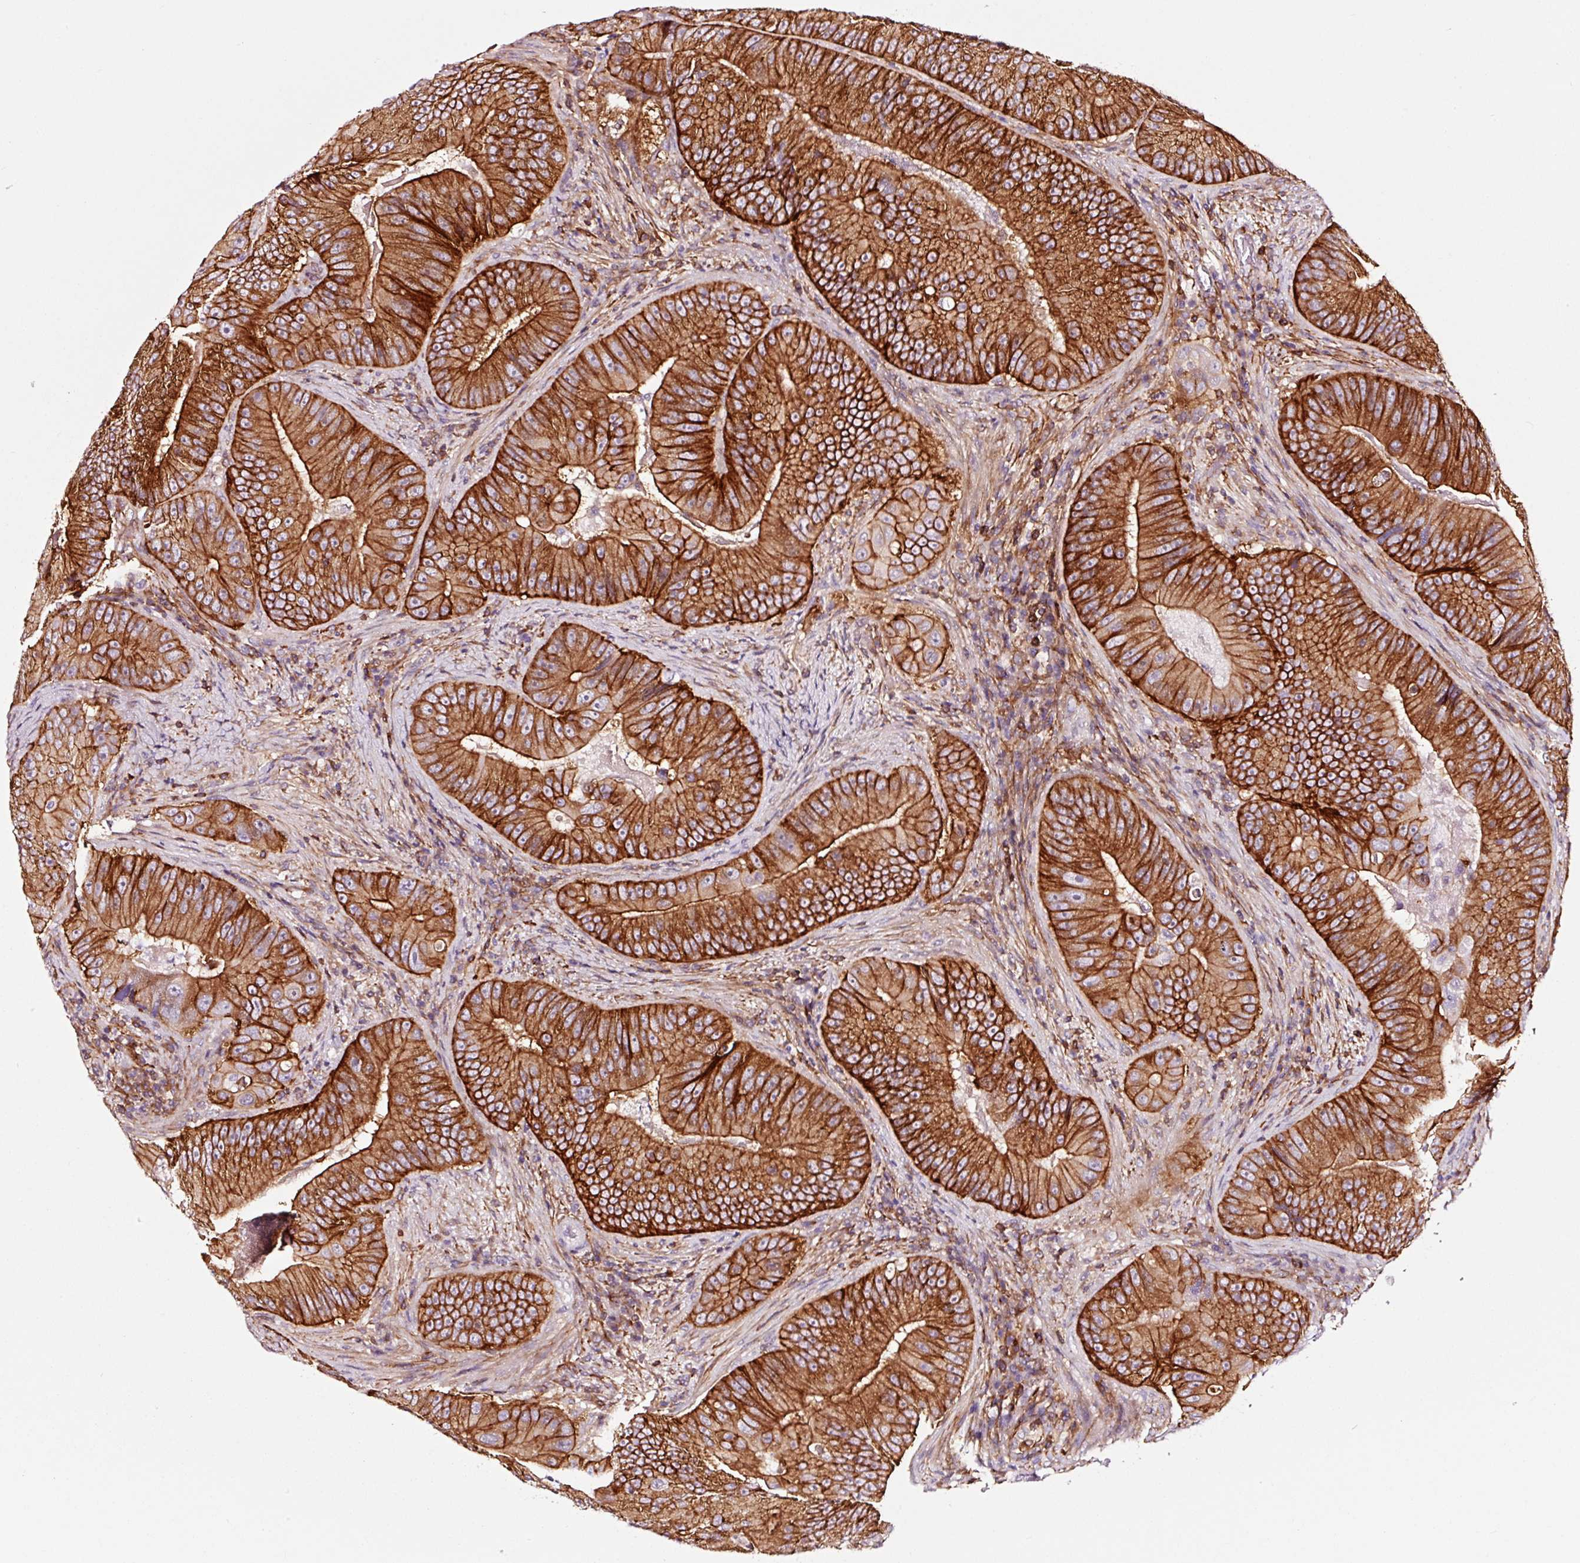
{"staining": {"intensity": "strong", "quantity": ">75%", "location": "cytoplasmic/membranous"}, "tissue": "colorectal cancer", "cell_type": "Tumor cells", "image_type": "cancer", "snomed": [{"axis": "morphology", "description": "Adenocarcinoma, NOS"}, {"axis": "topography", "description": "Colon"}], "caption": "A histopathology image showing strong cytoplasmic/membranous positivity in approximately >75% of tumor cells in colorectal adenocarcinoma, as visualized by brown immunohistochemical staining.", "gene": "ADD3", "patient": {"sex": "female", "age": 86}}